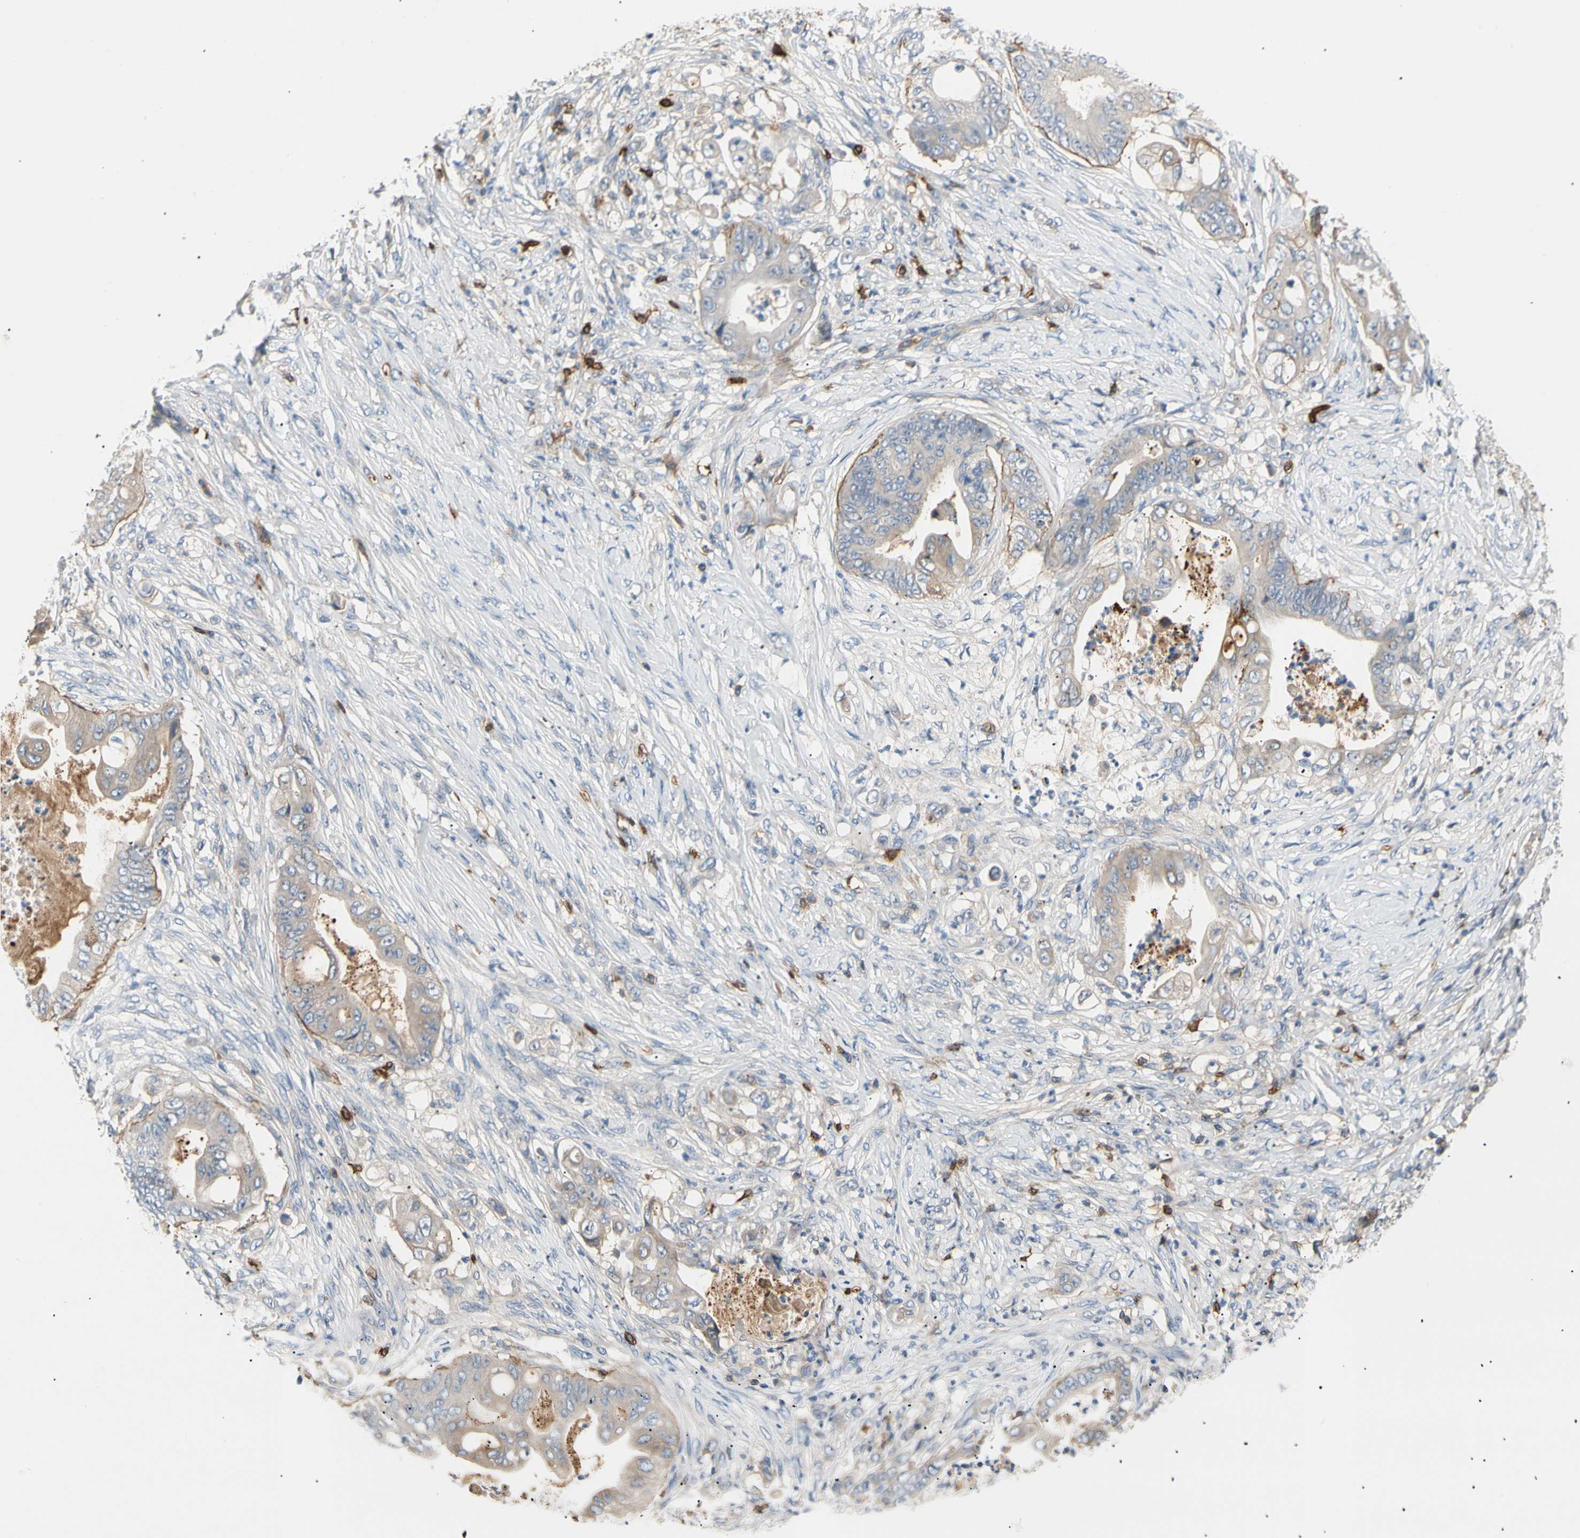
{"staining": {"intensity": "moderate", "quantity": "25%-75%", "location": "cytoplasmic/membranous"}, "tissue": "stomach cancer", "cell_type": "Tumor cells", "image_type": "cancer", "snomed": [{"axis": "morphology", "description": "Adenocarcinoma, NOS"}, {"axis": "topography", "description": "Stomach"}], "caption": "High-power microscopy captured an IHC histopathology image of stomach cancer (adenocarcinoma), revealing moderate cytoplasmic/membranous staining in approximately 25%-75% of tumor cells. The staining is performed using DAB brown chromogen to label protein expression. The nuclei are counter-stained blue using hematoxylin.", "gene": "TNFRSF18", "patient": {"sex": "female", "age": 73}}